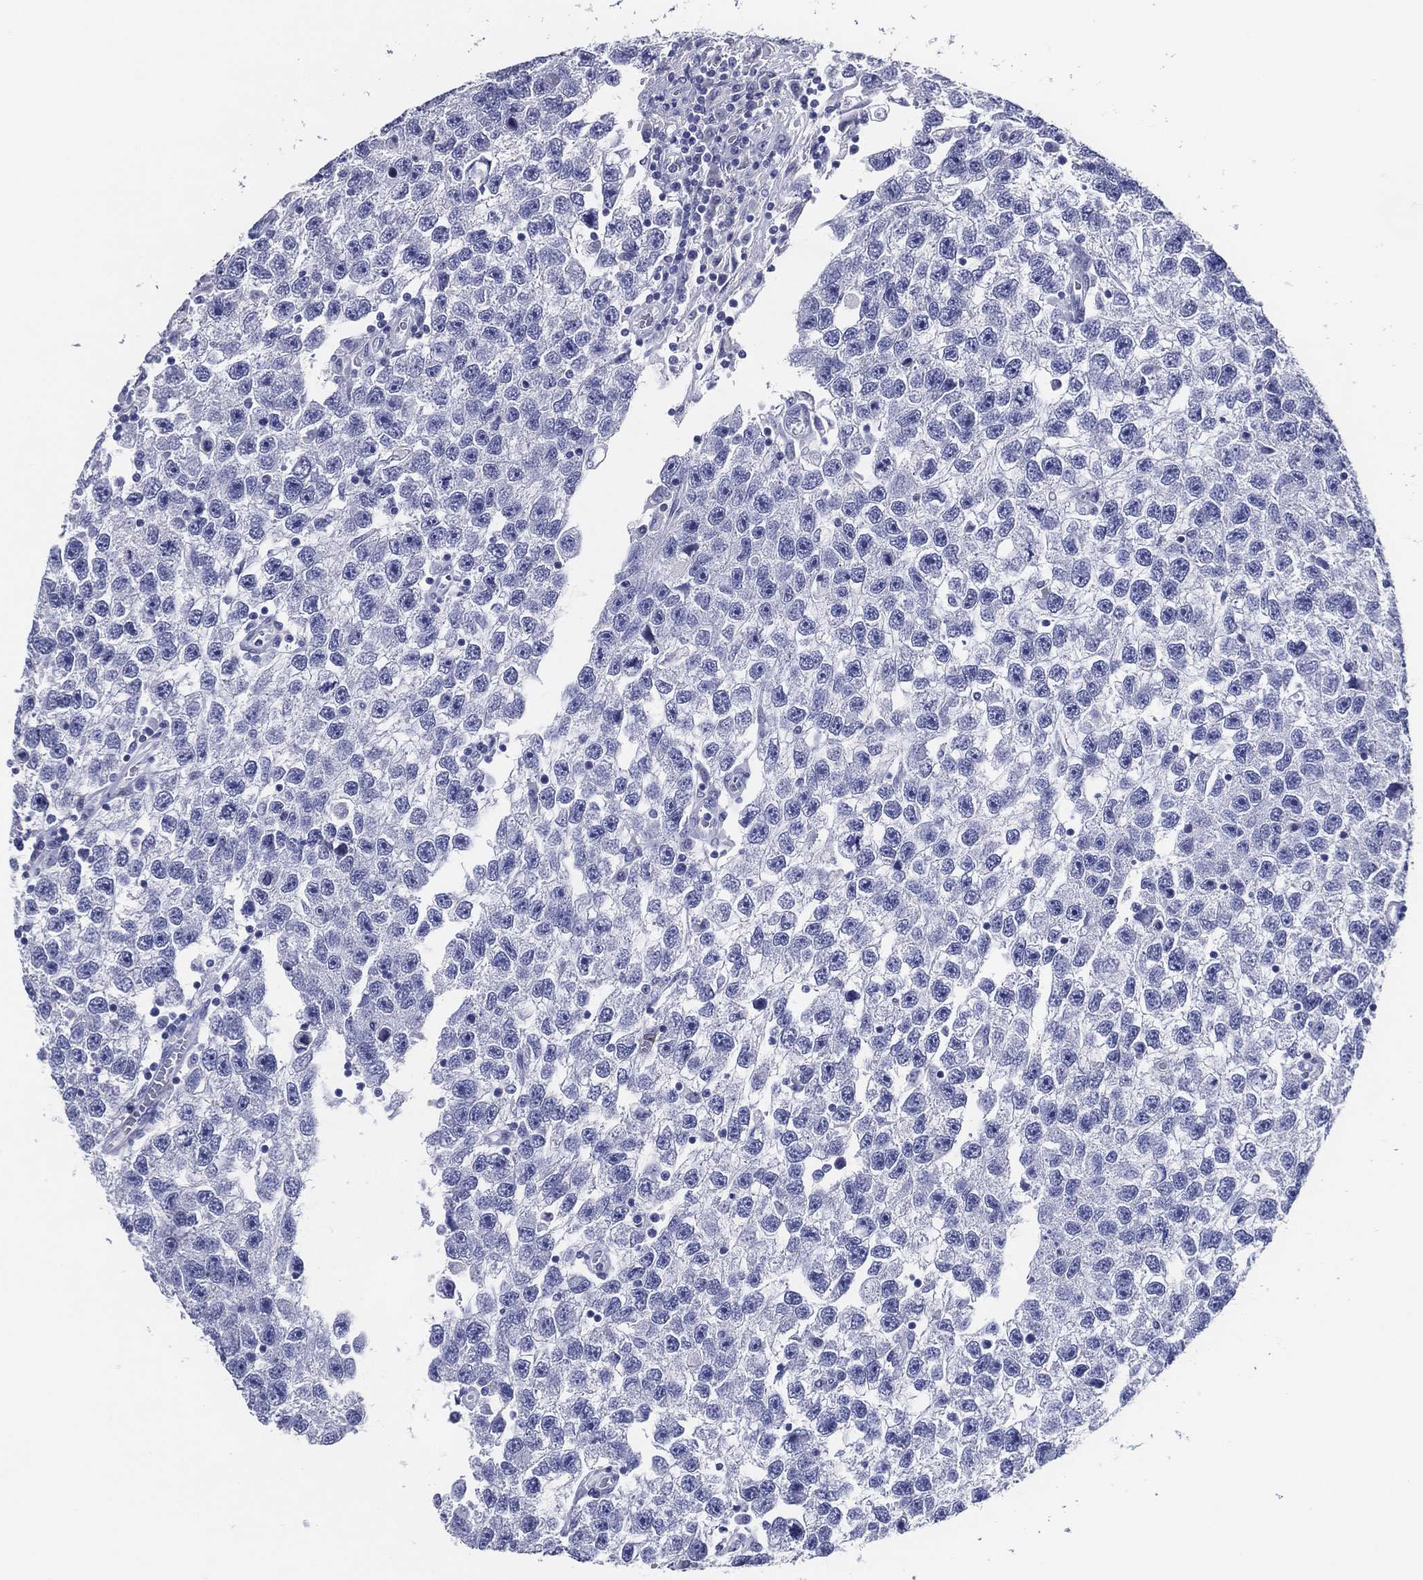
{"staining": {"intensity": "negative", "quantity": "none", "location": "none"}, "tissue": "testis cancer", "cell_type": "Tumor cells", "image_type": "cancer", "snomed": [{"axis": "morphology", "description": "Seminoma, NOS"}, {"axis": "topography", "description": "Testis"}], "caption": "DAB immunohistochemical staining of human seminoma (testis) demonstrates no significant expression in tumor cells.", "gene": "ACE2", "patient": {"sex": "male", "age": 26}}